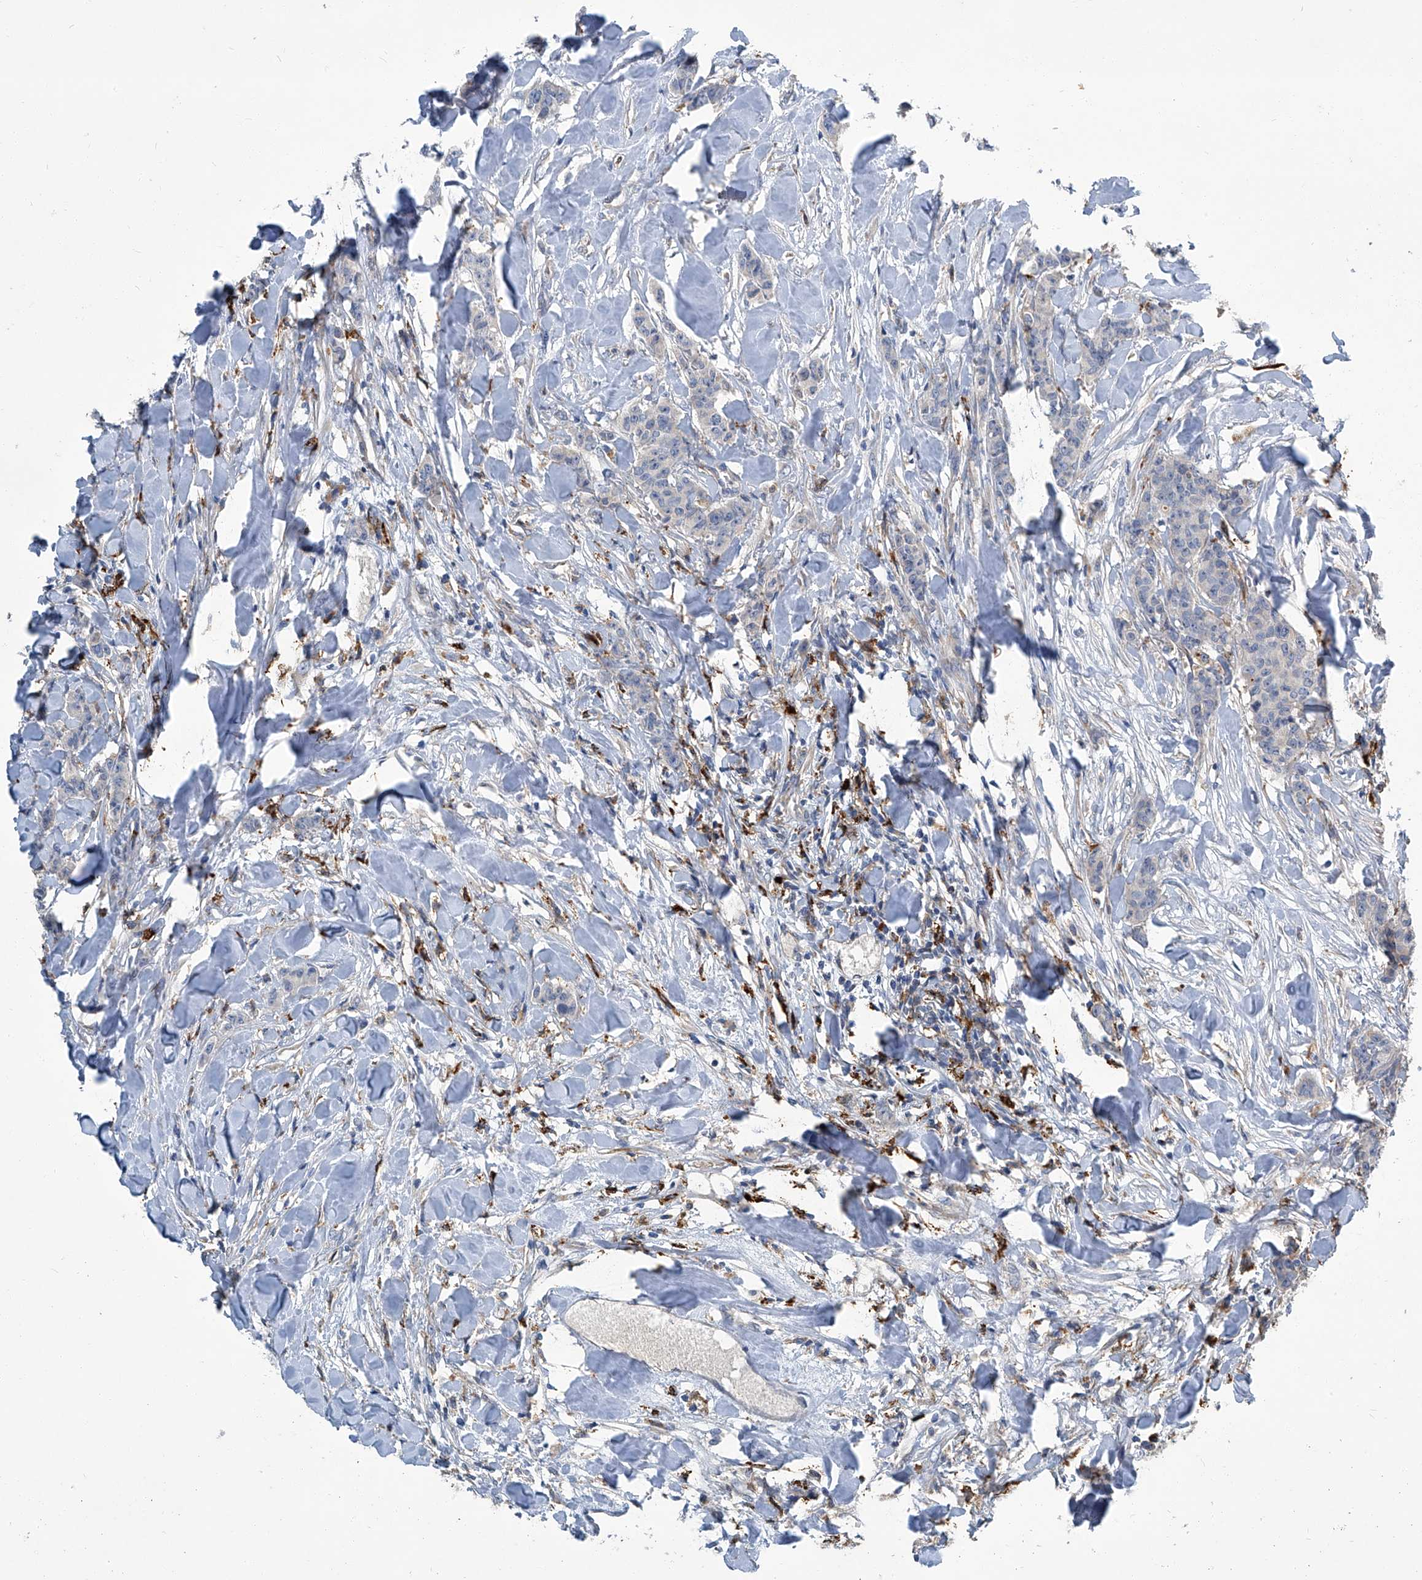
{"staining": {"intensity": "negative", "quantity": "none", "location": "none"}, "tissue": "breast cancer", "cell_type": "Tumor cells", "image_type": "cancer", "snomed": [{"axis": "morphology", "description": "Duct carcinoma"}, {"axis": "topography", "description": "Breast"}], "caption": "Protein analysis of breast cancer shows no significant staining in tumor cells. (Brightfield microscopy of DAB IHC at high magnification).", "gene": "FAM167A", "patient": {"sex": "female", "age": 40}}